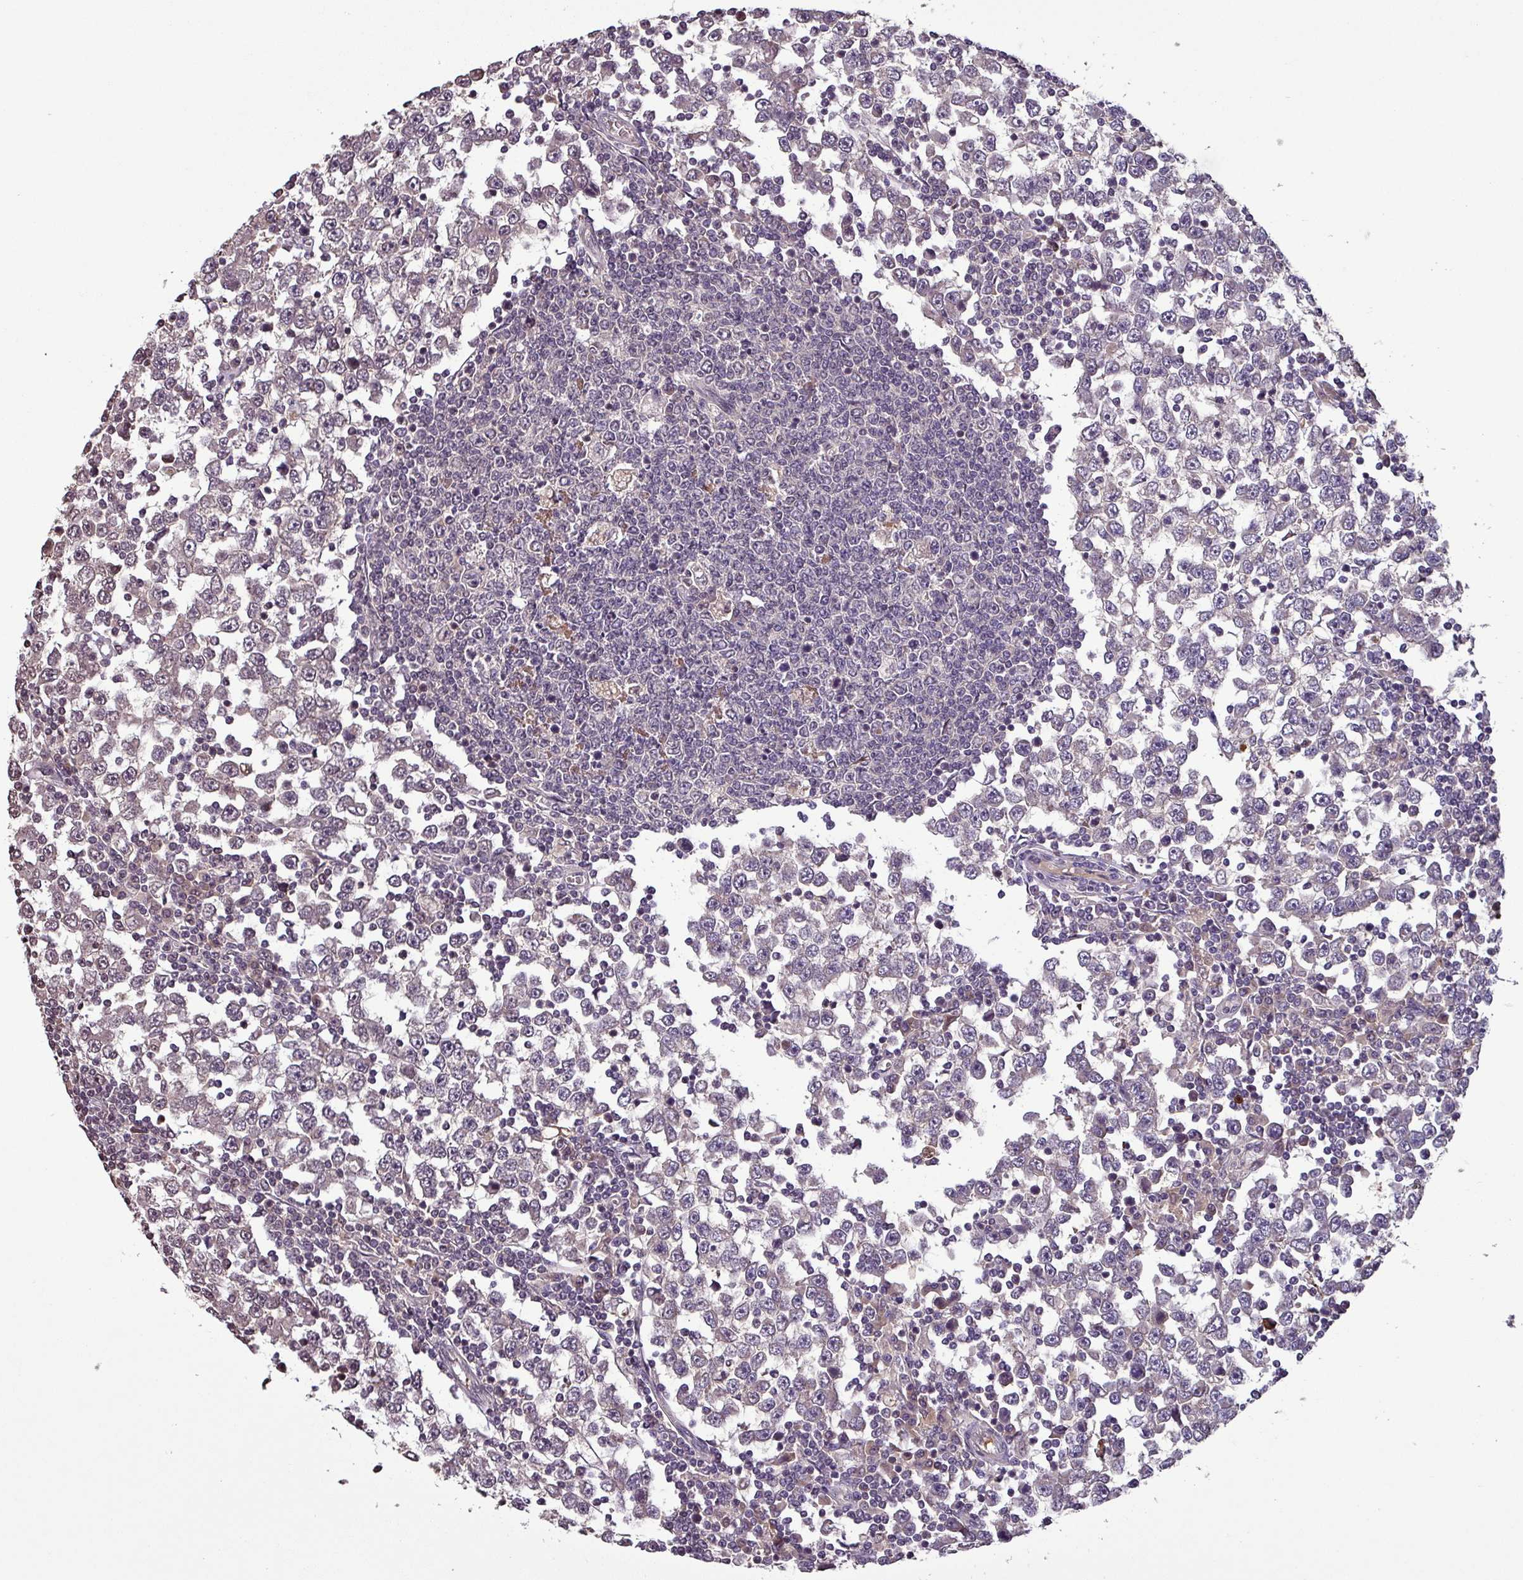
{"staining": {"intensity": "negative", "quantity": "none", "location": "none"}, "tissue": "testis cancer", "cell_type": "Tumor cells", "image_type": "cancer", "snomed": [{"axis": "morphology", "description": "Seminoma, NOS"}, {"axis": "topography", "description": "Testis"}], "caption": "There is no significant staining in tumor cells of testis cancer. The staining is performed using DAB (3,3'-diaminobenzidine) brown chromogen with nuclei counter-stained in using hematoxylin.", "gene": "NOB1", "patient": {"sex": "male", "age": 65}}